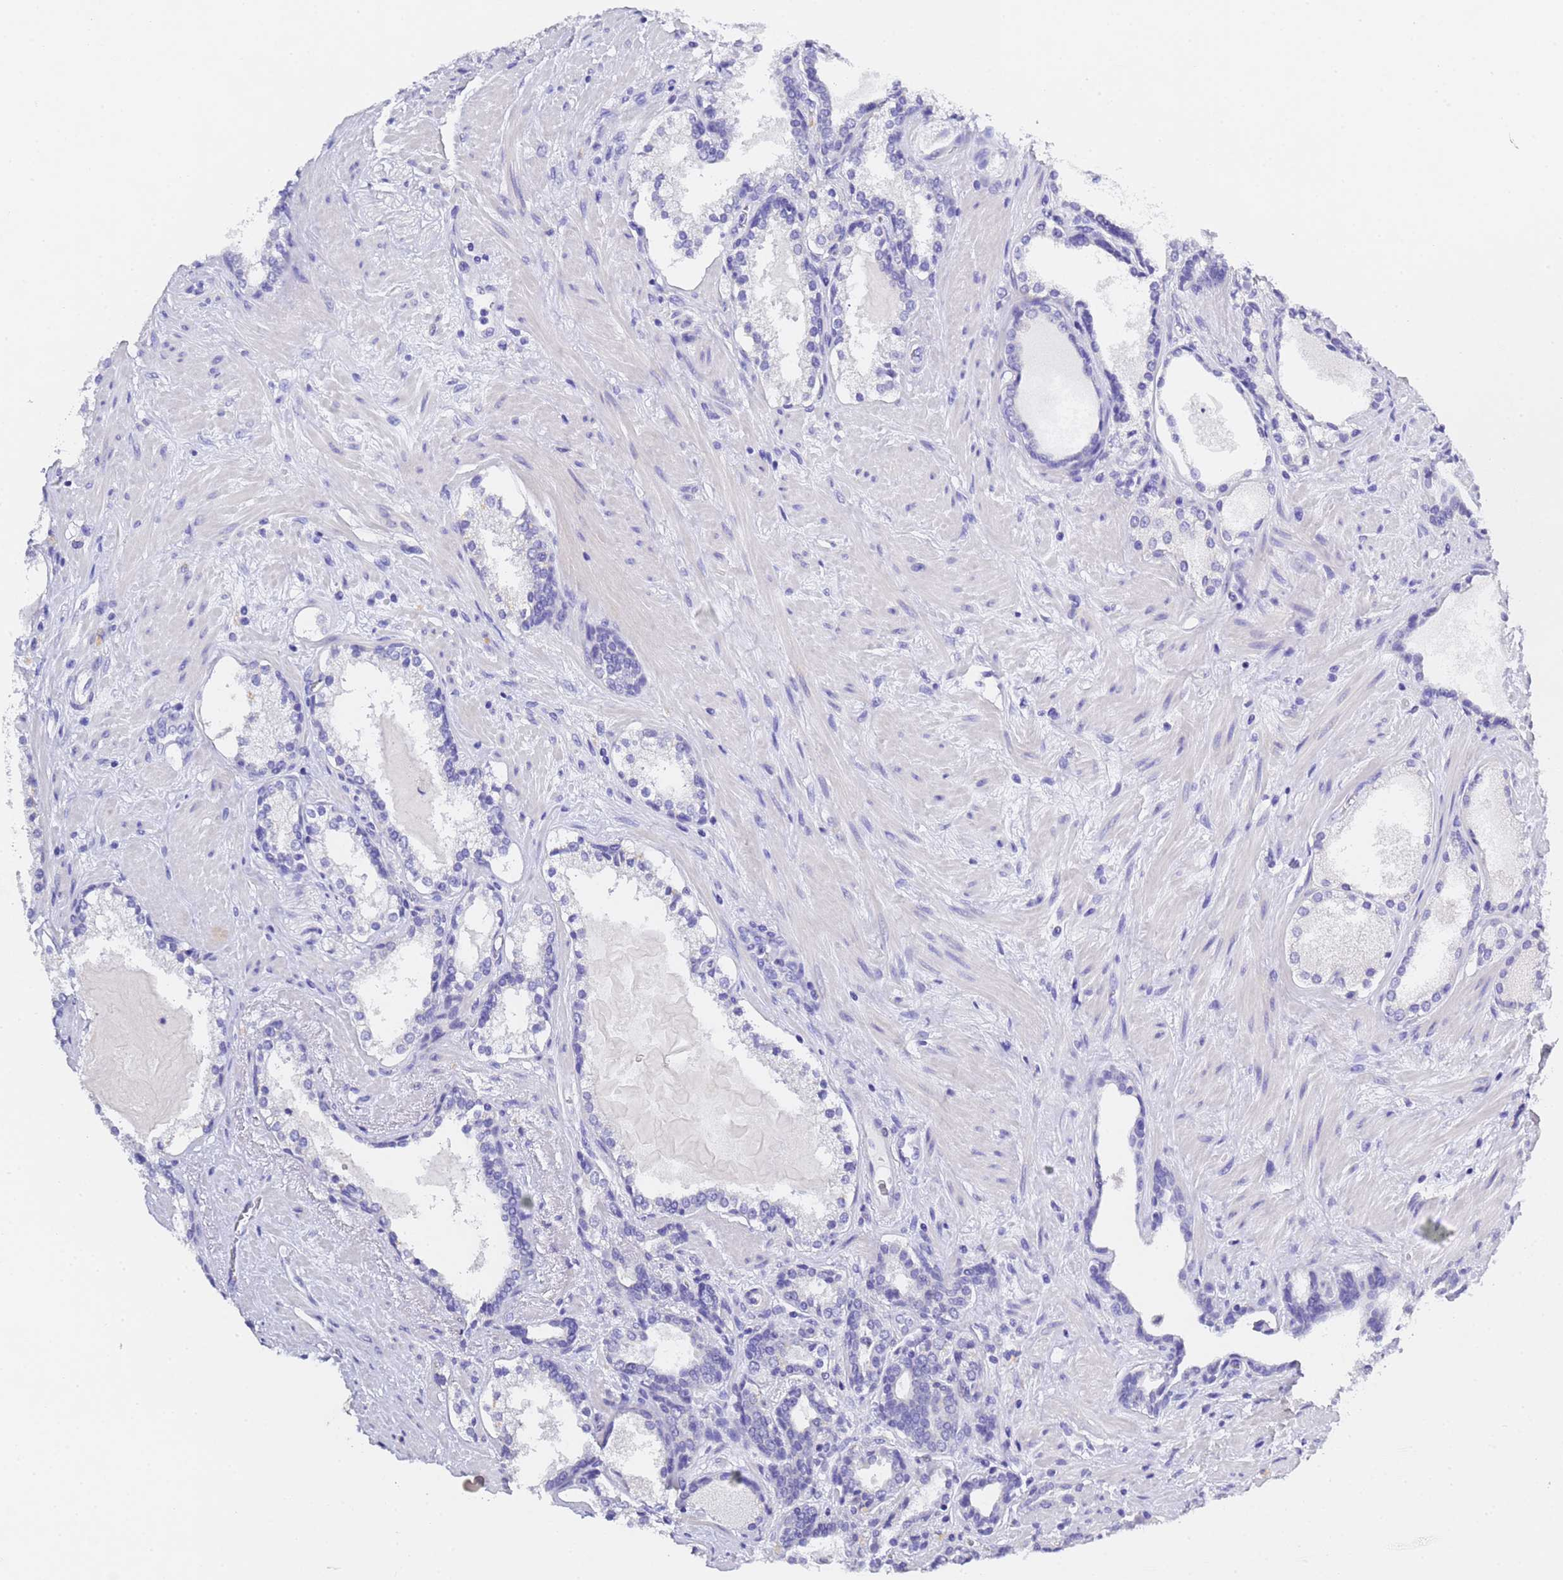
{"staining": {"intensity": "negative", "quantity": "none", "location": "none"}, "tissue": "prostate cancer", "cell_type": "Tumor cells", "image_type": "cancer", "snomed": [{"axis": "morphology", "description": "Adenocarcinoma, High grade"}, {"axis": "topography", "description": "Prostate"}], "caption": "The photomicrograph reveals no staining of tumor cells in high-grade adenocarcinoma (prostate).", "gene": "GABRA1", "patient": {"sex": "male", "age": 58}}